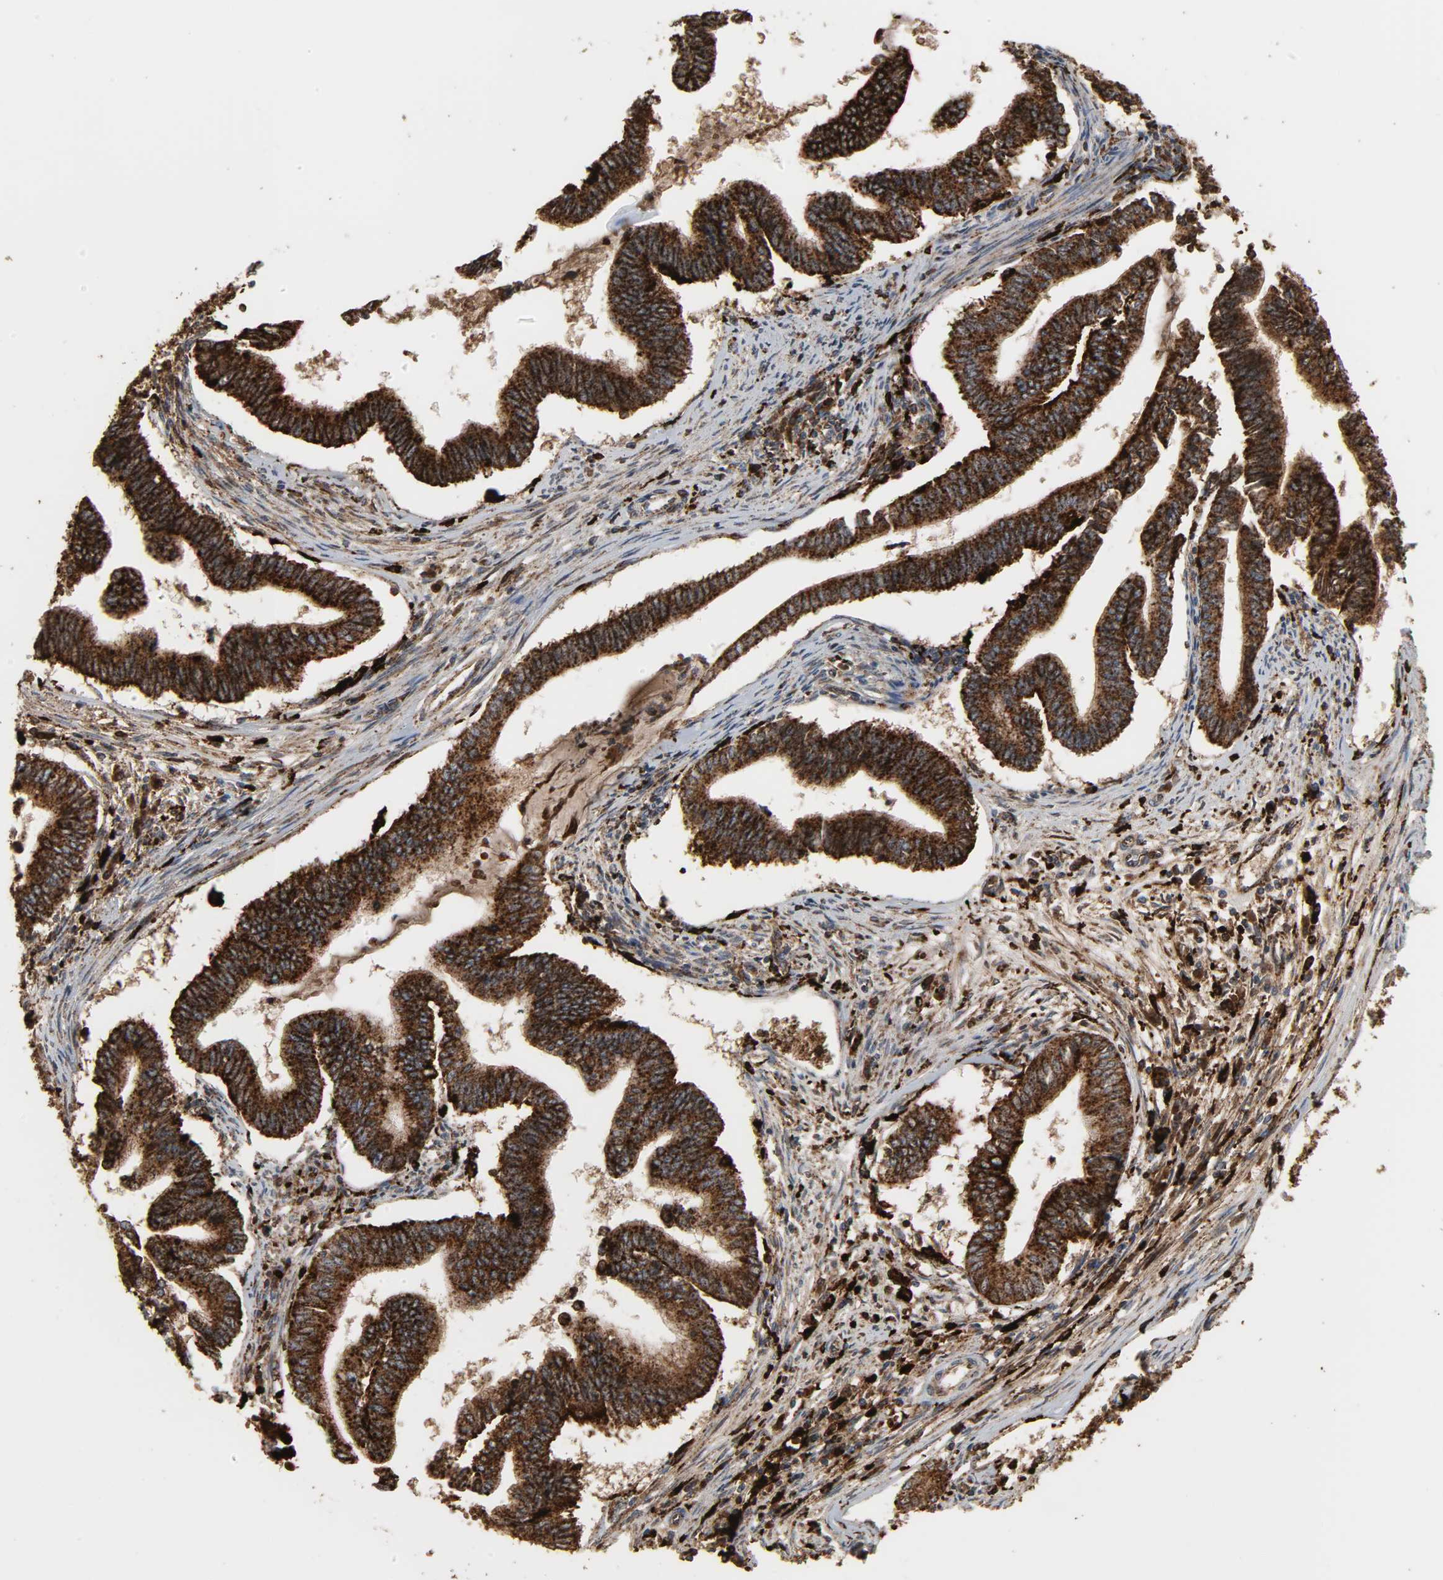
{"staining": {"intensity": "strong", "quantity": ">75%", "location": "nuclear"}, "tissue": "cervical cancer", "cell_type": "Tumor cells", "image_type": "cancer", "snomed": [{"axis": "morphology", "description": "Adenocarcinoma, NOS"}, {"axis": "topography", "description": "Cervix"}], "caption": "Protein staining by immunohistochemistry reveals strong nuclear positivity in about >75% of tumor cells in adenocarcinoma (cervical).", "gene": "PSAP", "patient": {"sex": "female", "age": 36}}